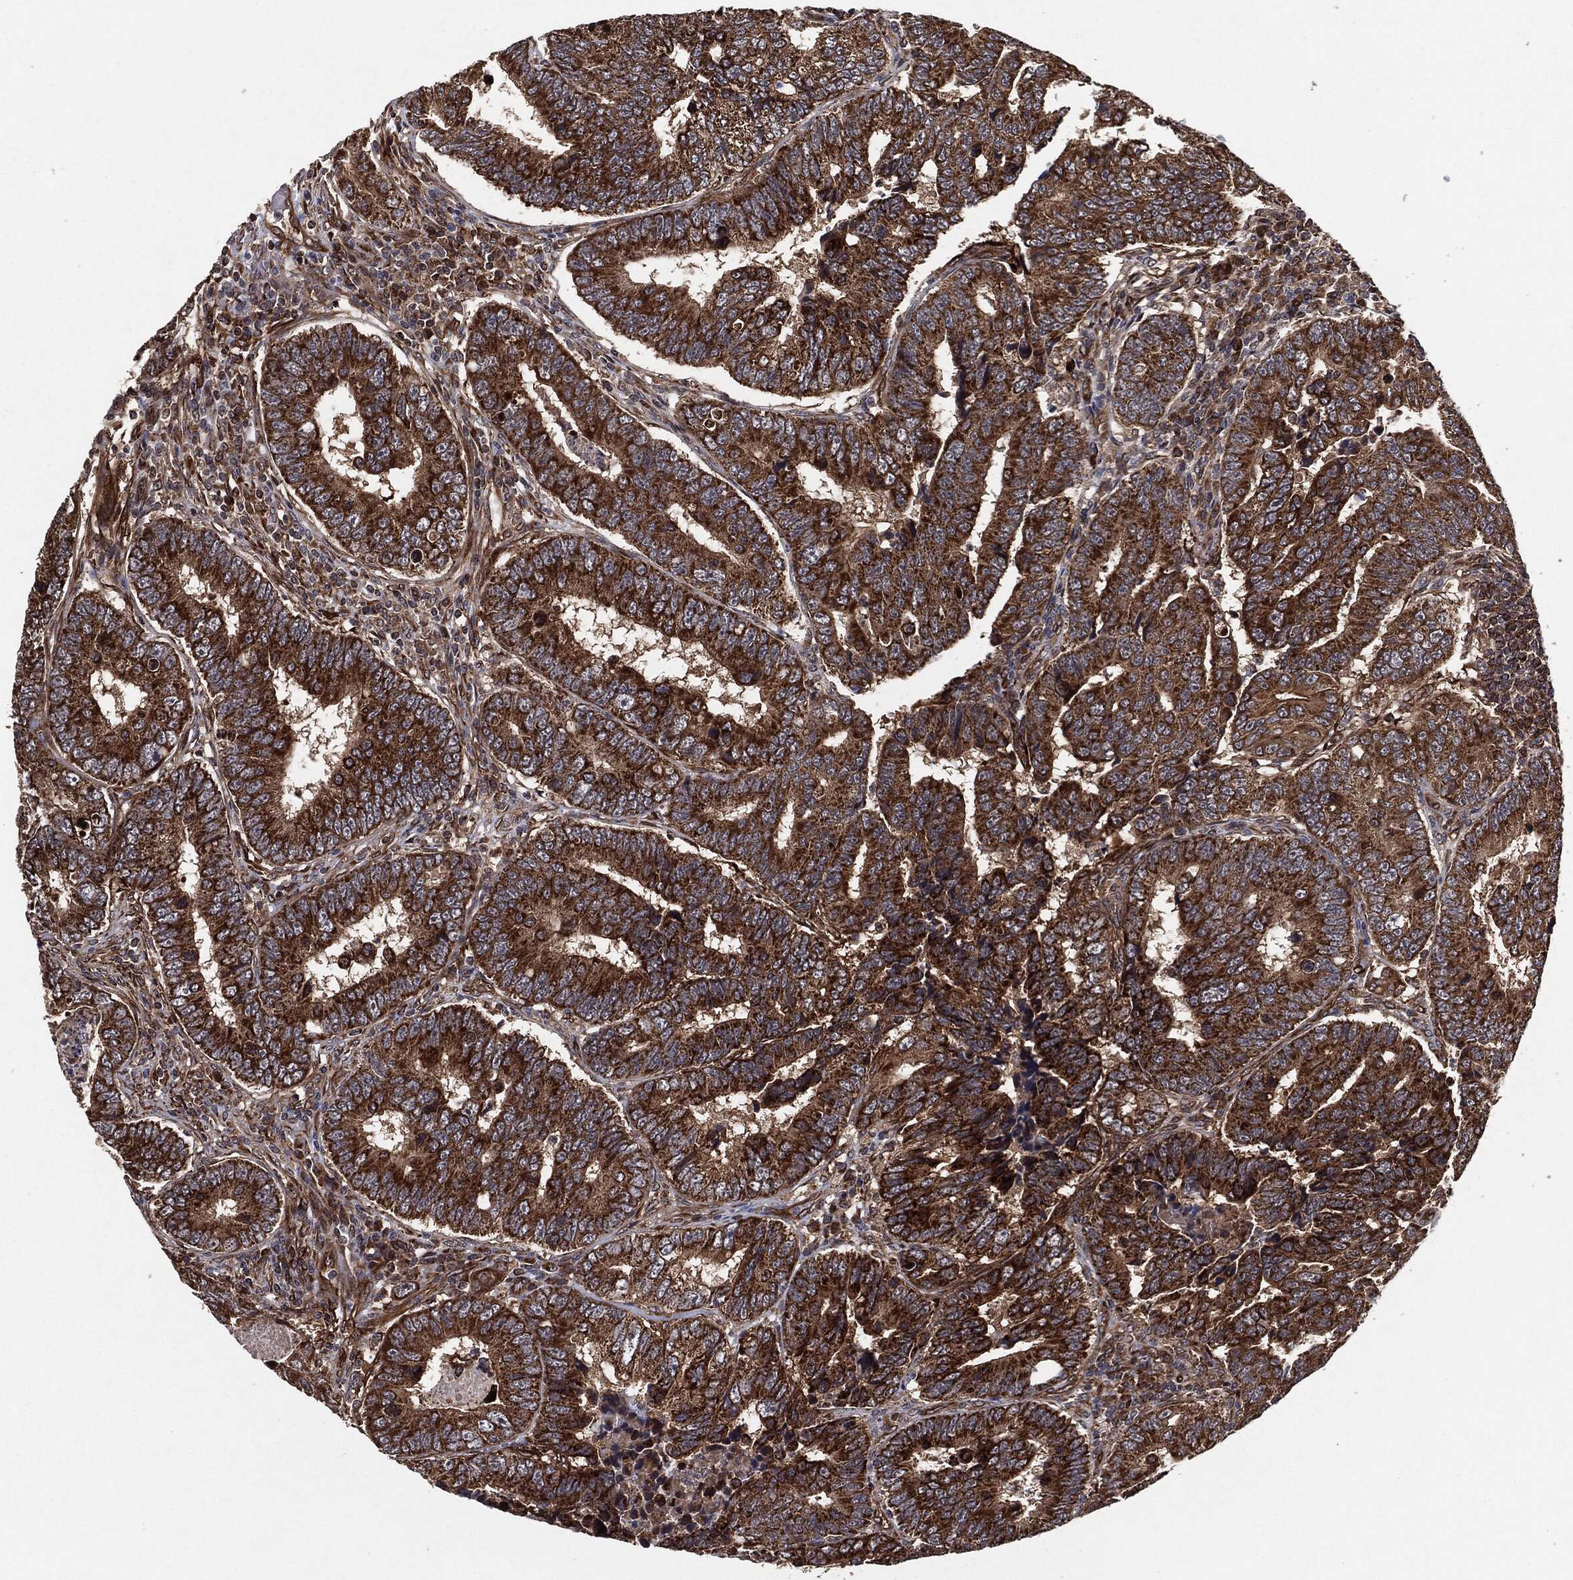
{"staining": {"intensity": "strong", "quantity": ">75%", "location": "cytoplasmic/membranous"}, "tissue": "colorectal cancer", "cell_type": "Tumor cells", "image_type": "cancer", "snomed": [{"axis": "morphology", "description": "Adenocarcinoma, NOS"}, {"axis": "topography", "description": "Colon"}], "caption": "Human colorectal cancer (adenocarcinoma) stained with a brown dye demonstrates strong cytoplasmic/membranous positive positivity in approximately >75% of tumor cells.", "gene": "BCAR1", "patient": {"sex": "female", "age": 72}}